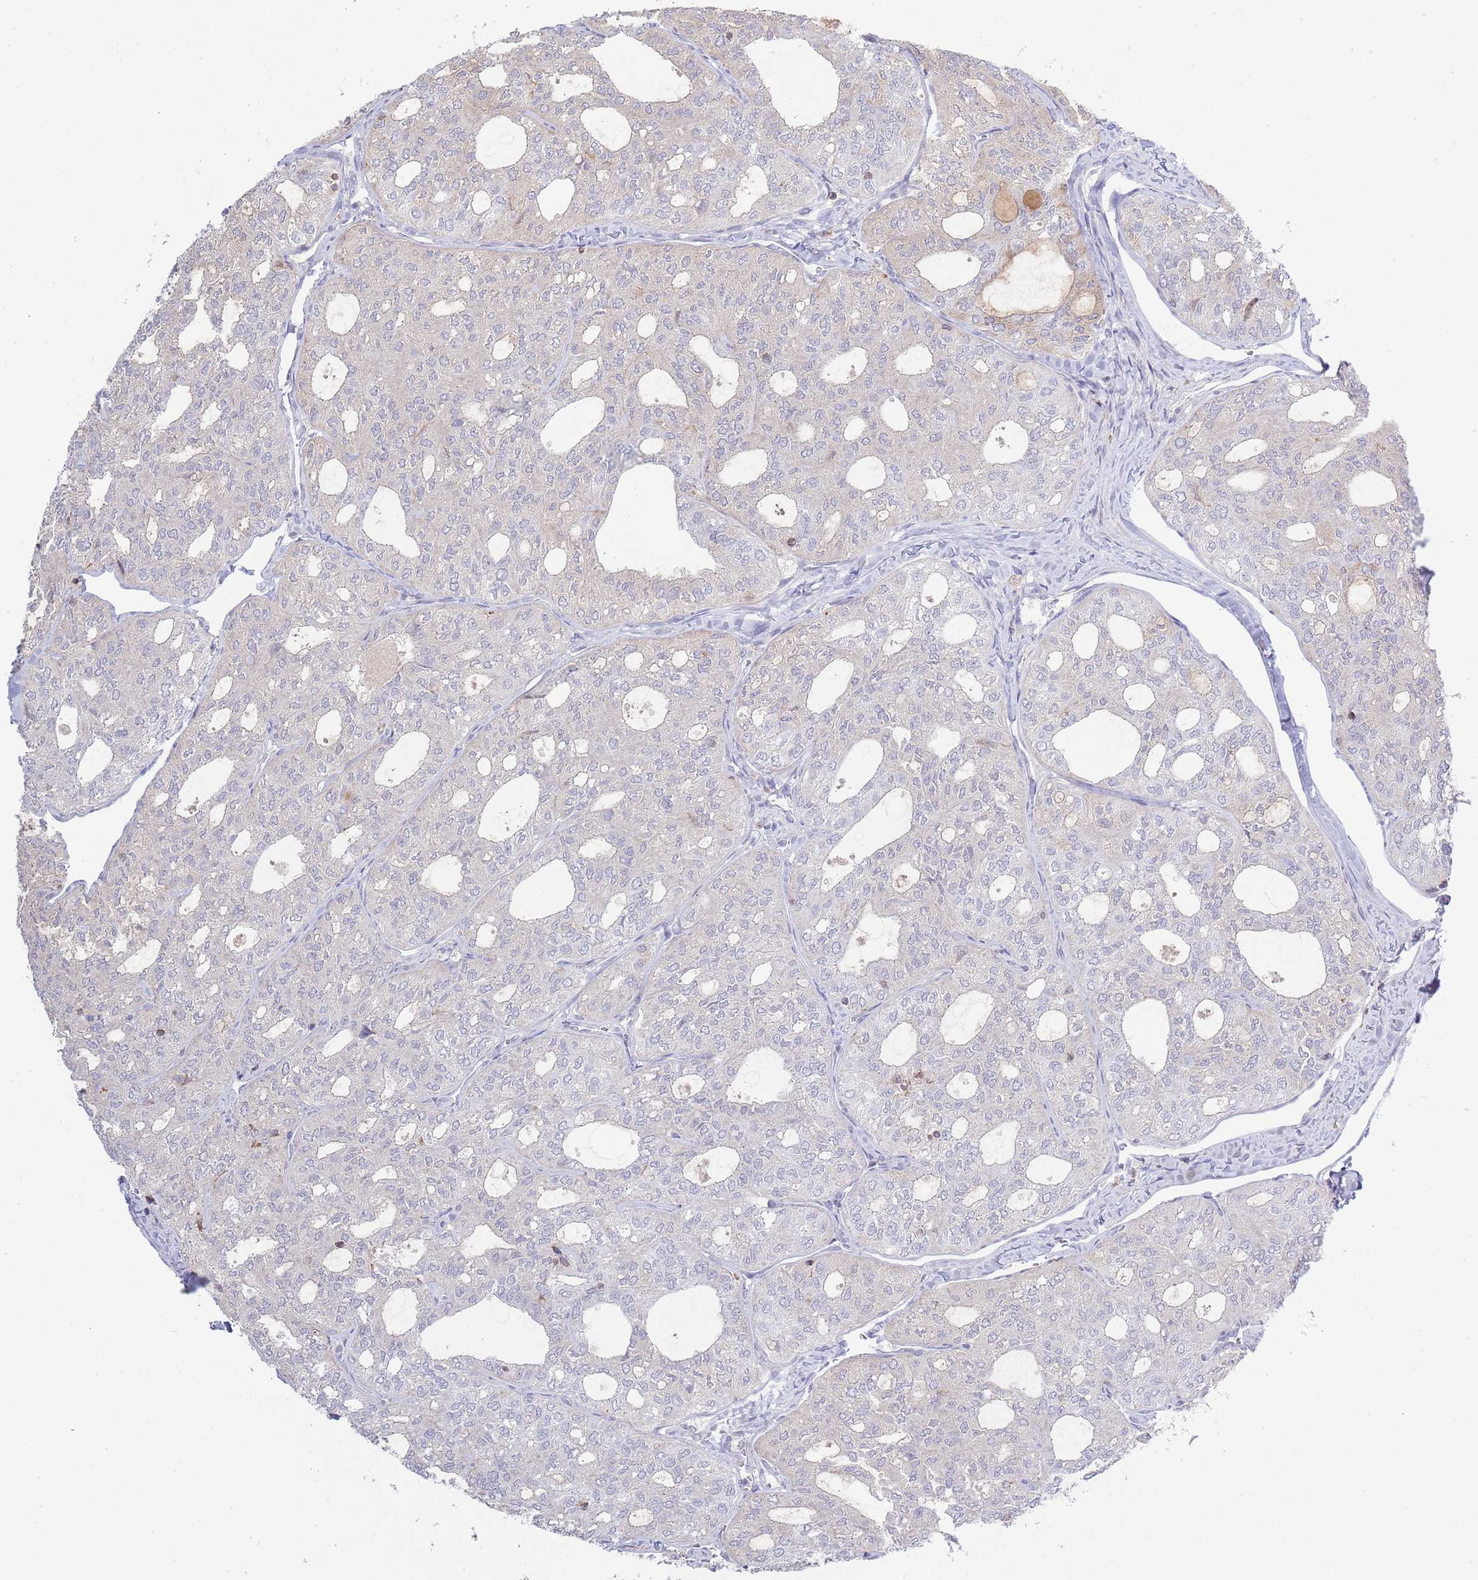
{"staining": {"intensity": "negative", "quantity": "none", "location": "none"}, "tissue": "thyroid cancer", "cell_type": "Tumor cells", "image_type": "cancer", "snomed": [{"axis": "morphology", "description": "Follicular adenoma carcinoma, NOS"}, {"axis": "topography", "description": "Thyroid gland"}], "caption": "This is a image of IHC staining of follicular adenoma carcinoma (thyroid), which shows no expression in tumor cells.", "gene": "LPXN", "patient": {"sex": "male", "age": 75}}